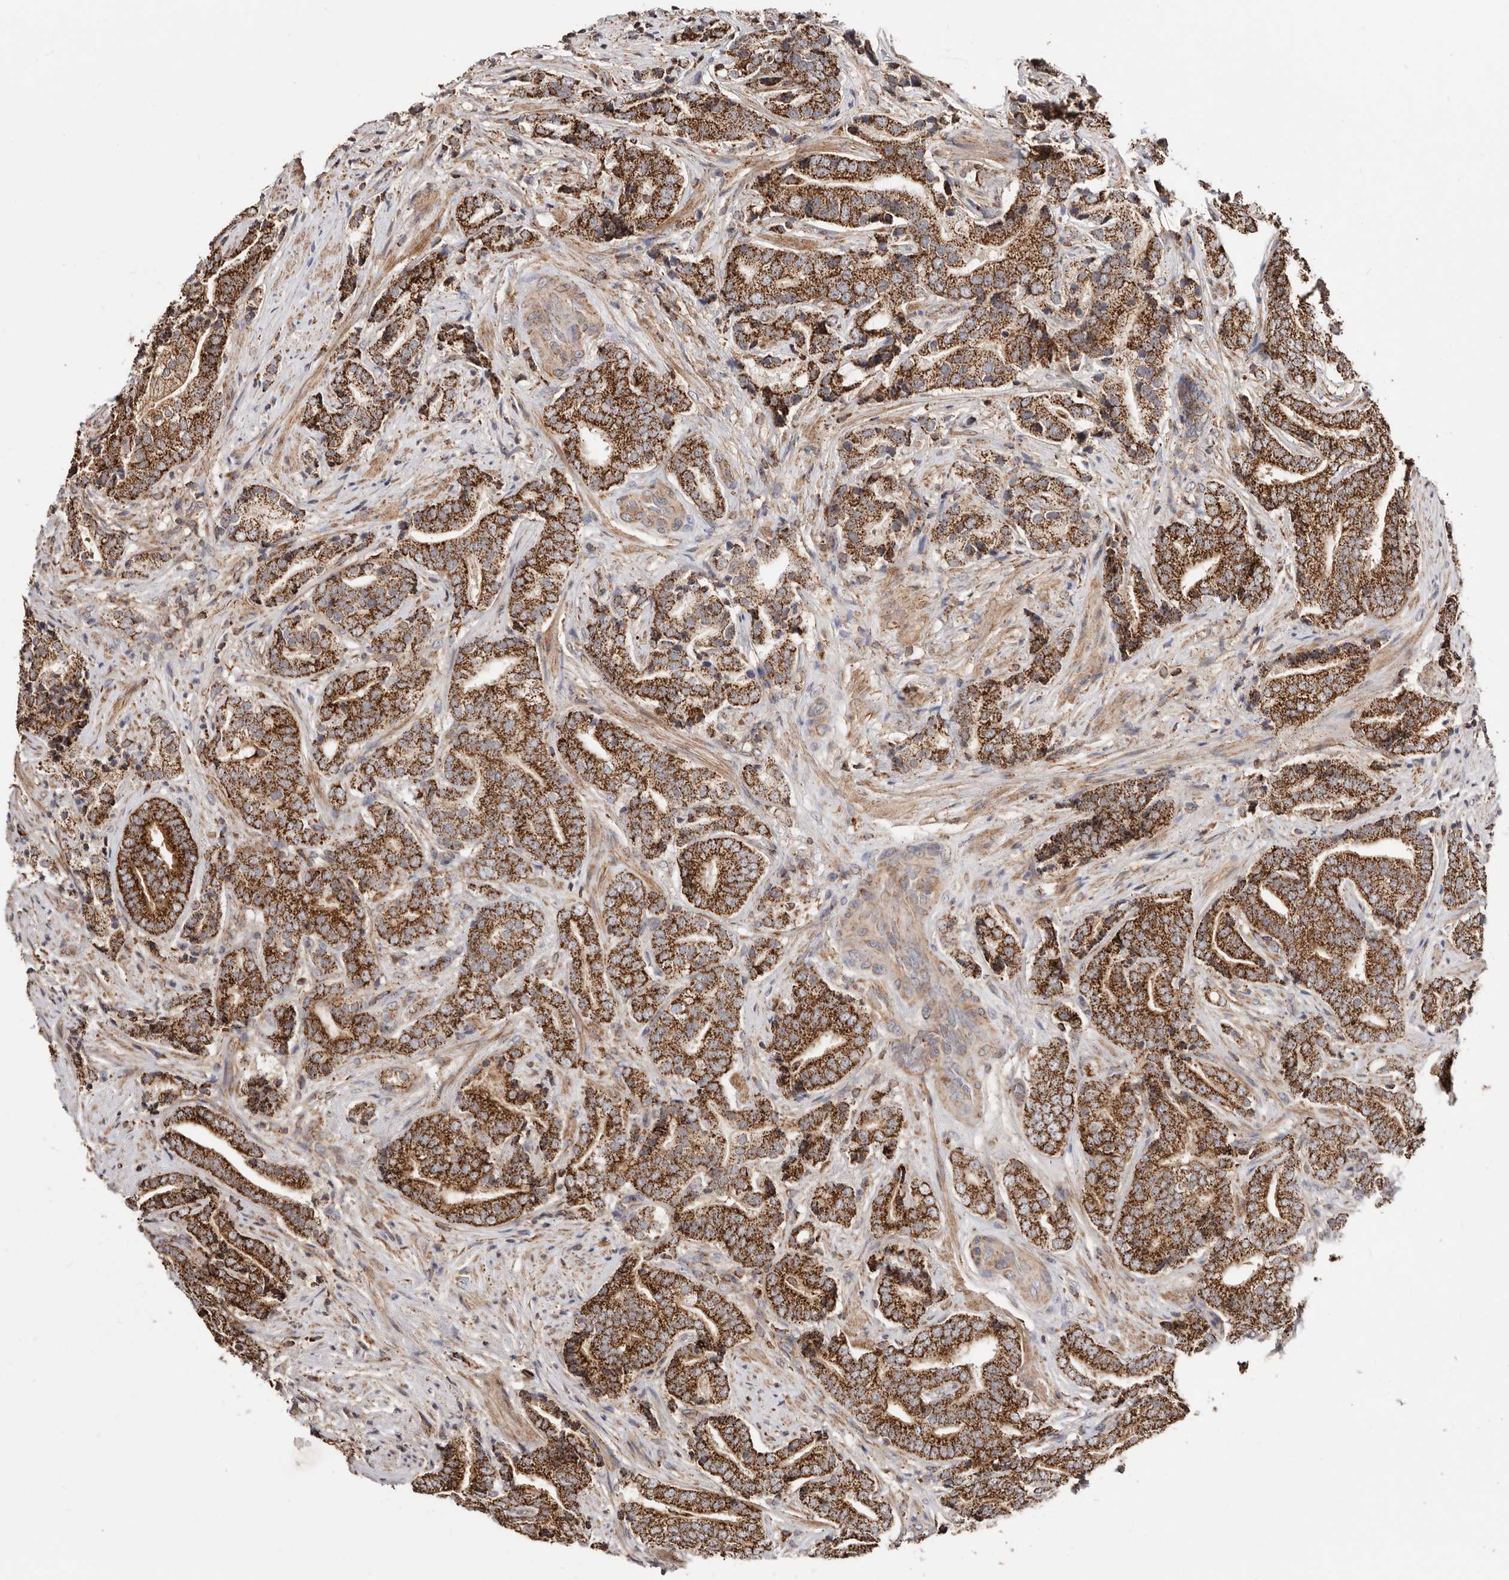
{"staining": {"intensity": "strong", "quantity": "25%-75%", "location": "cytoplasmic/membranous"}, "tissue": "prostate cancer", "cell_type": "Tumor cells", "image_type": "cancer", "snomed": [{"axis": "morphology", "description": "Adenocarcinoma, High grade"}, {"axis": "topography", "description": "Prostate"}], "caption": "Adenocarcinoma (high-grade) (prostate) tissue exhibits strong cytoplasmic/membranous positivity in approximately 25%-75% of tumor cells", "gene": "PRKACB", "patient": {"sex": "male", "age": 57}}